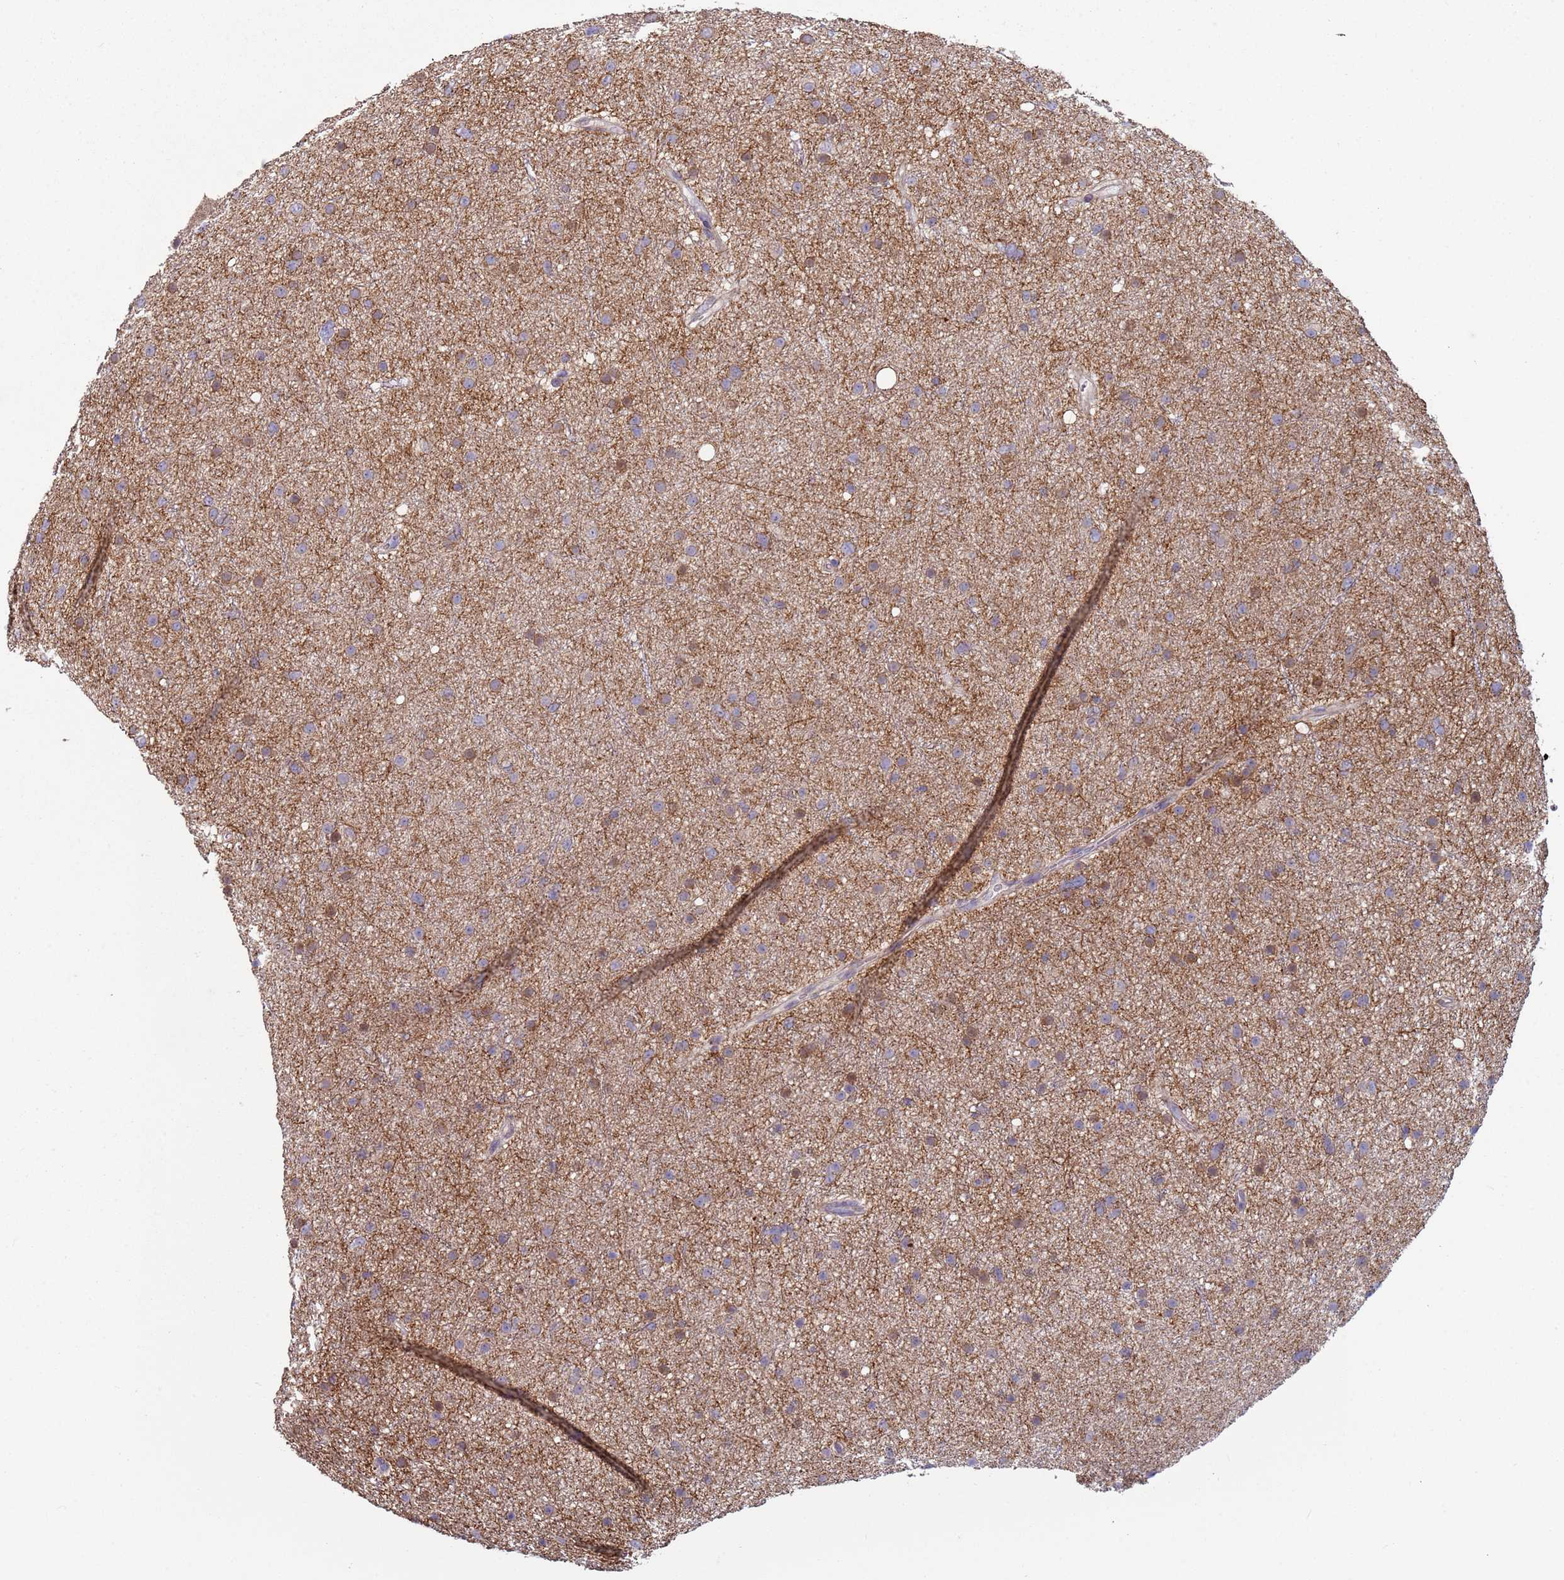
{"staining": {"intensity": "moderate", "quantity": "25%-75%", "location": "cytoplasmic/membranous"}, "tissue": "glioma", "cell_type": "Tumor cells", "image_type": "cancer", "snomed": [{"axis": "morphology", "description": "Glioma, malignant, Low grade"}, {"axis": "topography", "description": "Cerebral cortex"}], "caption": "The micrograph exhibits a brown stain indicating the presence of a protein in the cytoplasmic/membranous of tumor cells in malignant low-grade glioma. Using DAB (3,3'-diaminobenzidine) (brown) and hematoxylin (blue) stains, captured at high magnification using brightfield microscopy.", "gene": "DIP2B", "patient": {"sex": "female", "age": 39}}